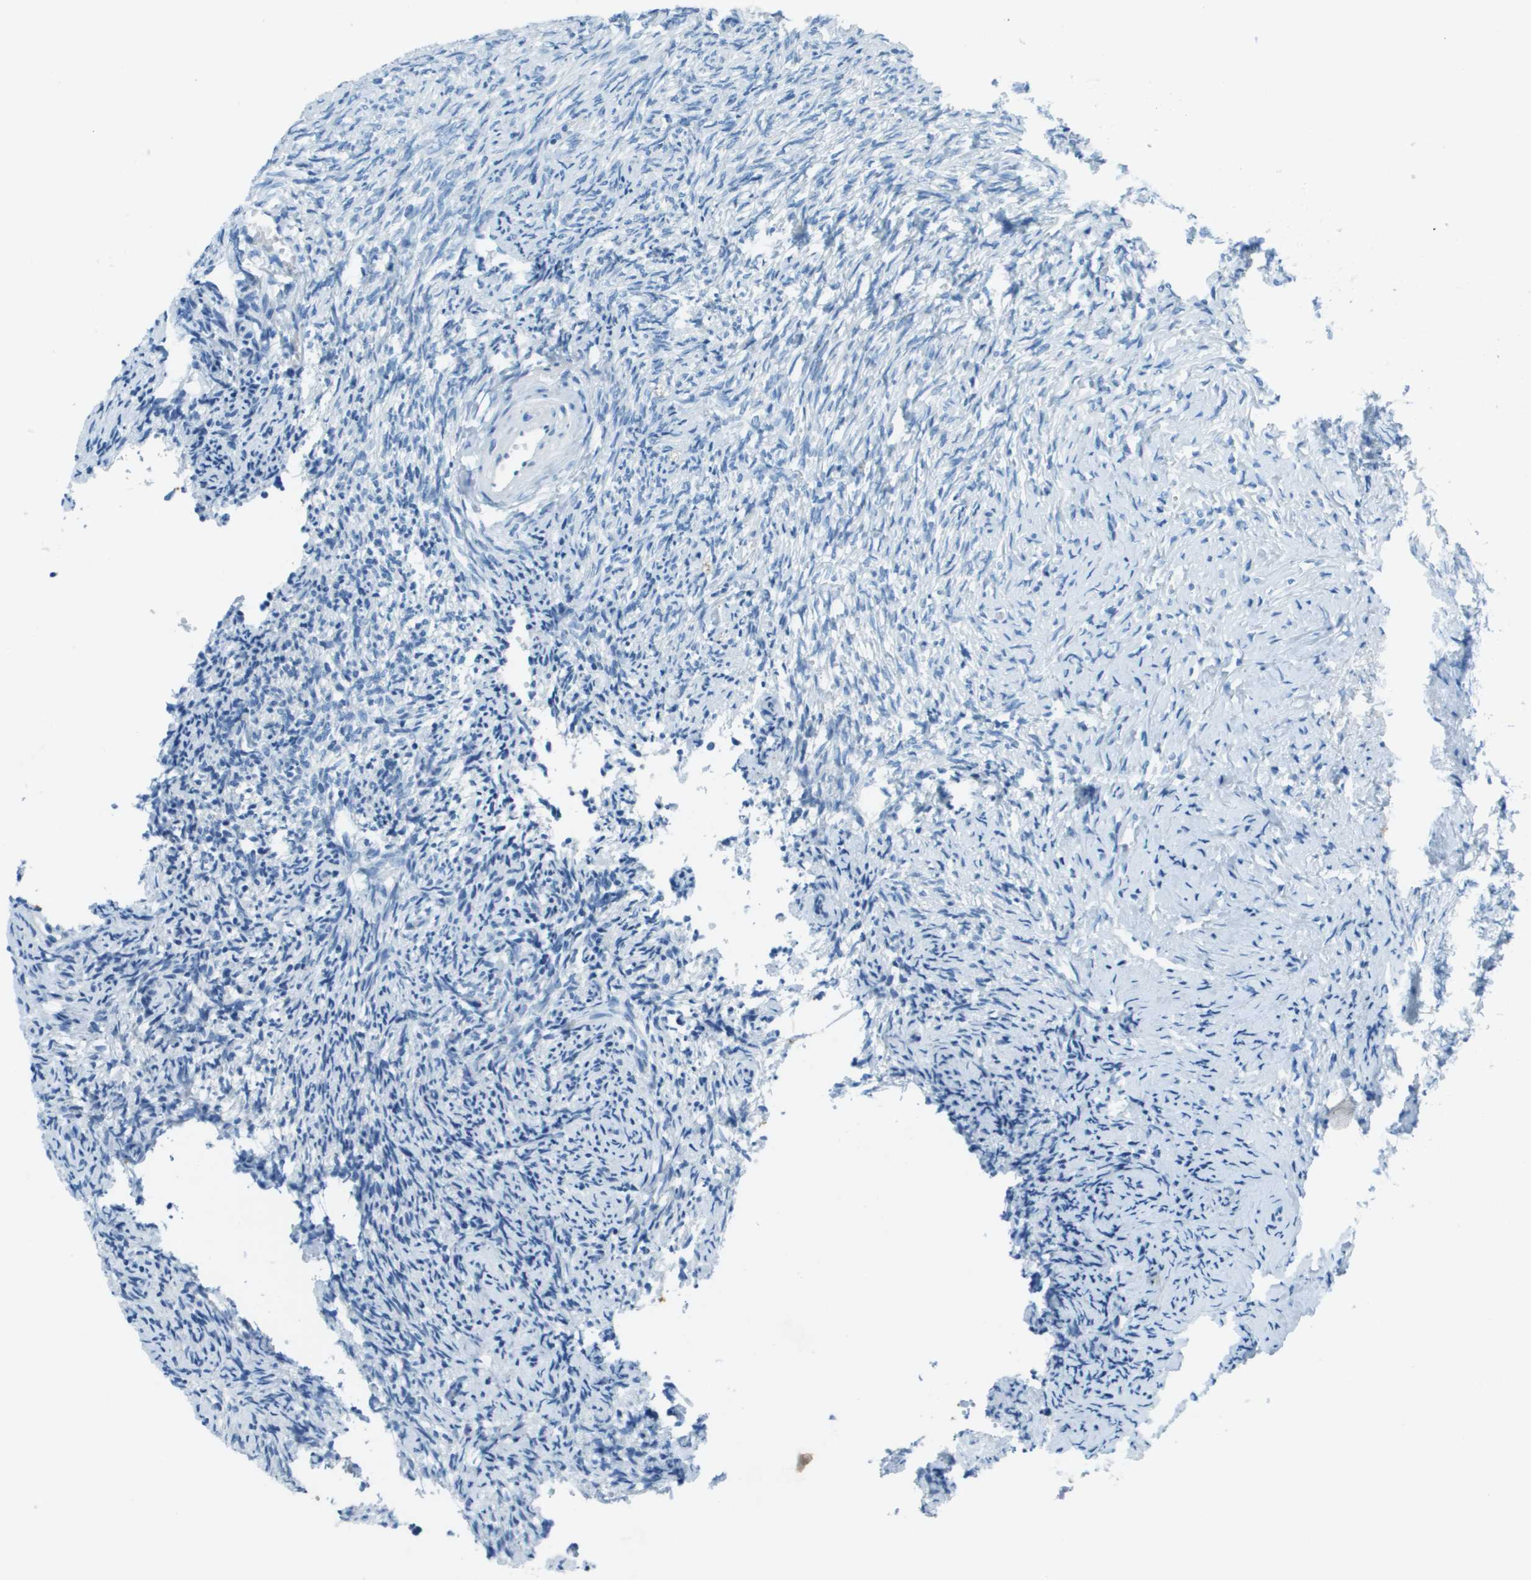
{"staining": {"intensity": "negative", "quantity": "none", "location": "none"}, "tissue": "ovary", "cell_type": "Ovarian stroma cells", "image_type": "normal", "snomed": [{"axis": "morphology", "description": "Normal tissue, NOS"}, {"axis": "topography", "description": "Ovary"}], "caption": "The IHC photomicrograph has no significant staining in ovarian stroma cells of ovary. (DAB (3,3'-diaminobenzidine) immunohistochemistry (IHC) visualized using brightfield microscopy, high magnification).", "gene": "SLC16A10", "patient": {"sex": "female", "age": 41}}